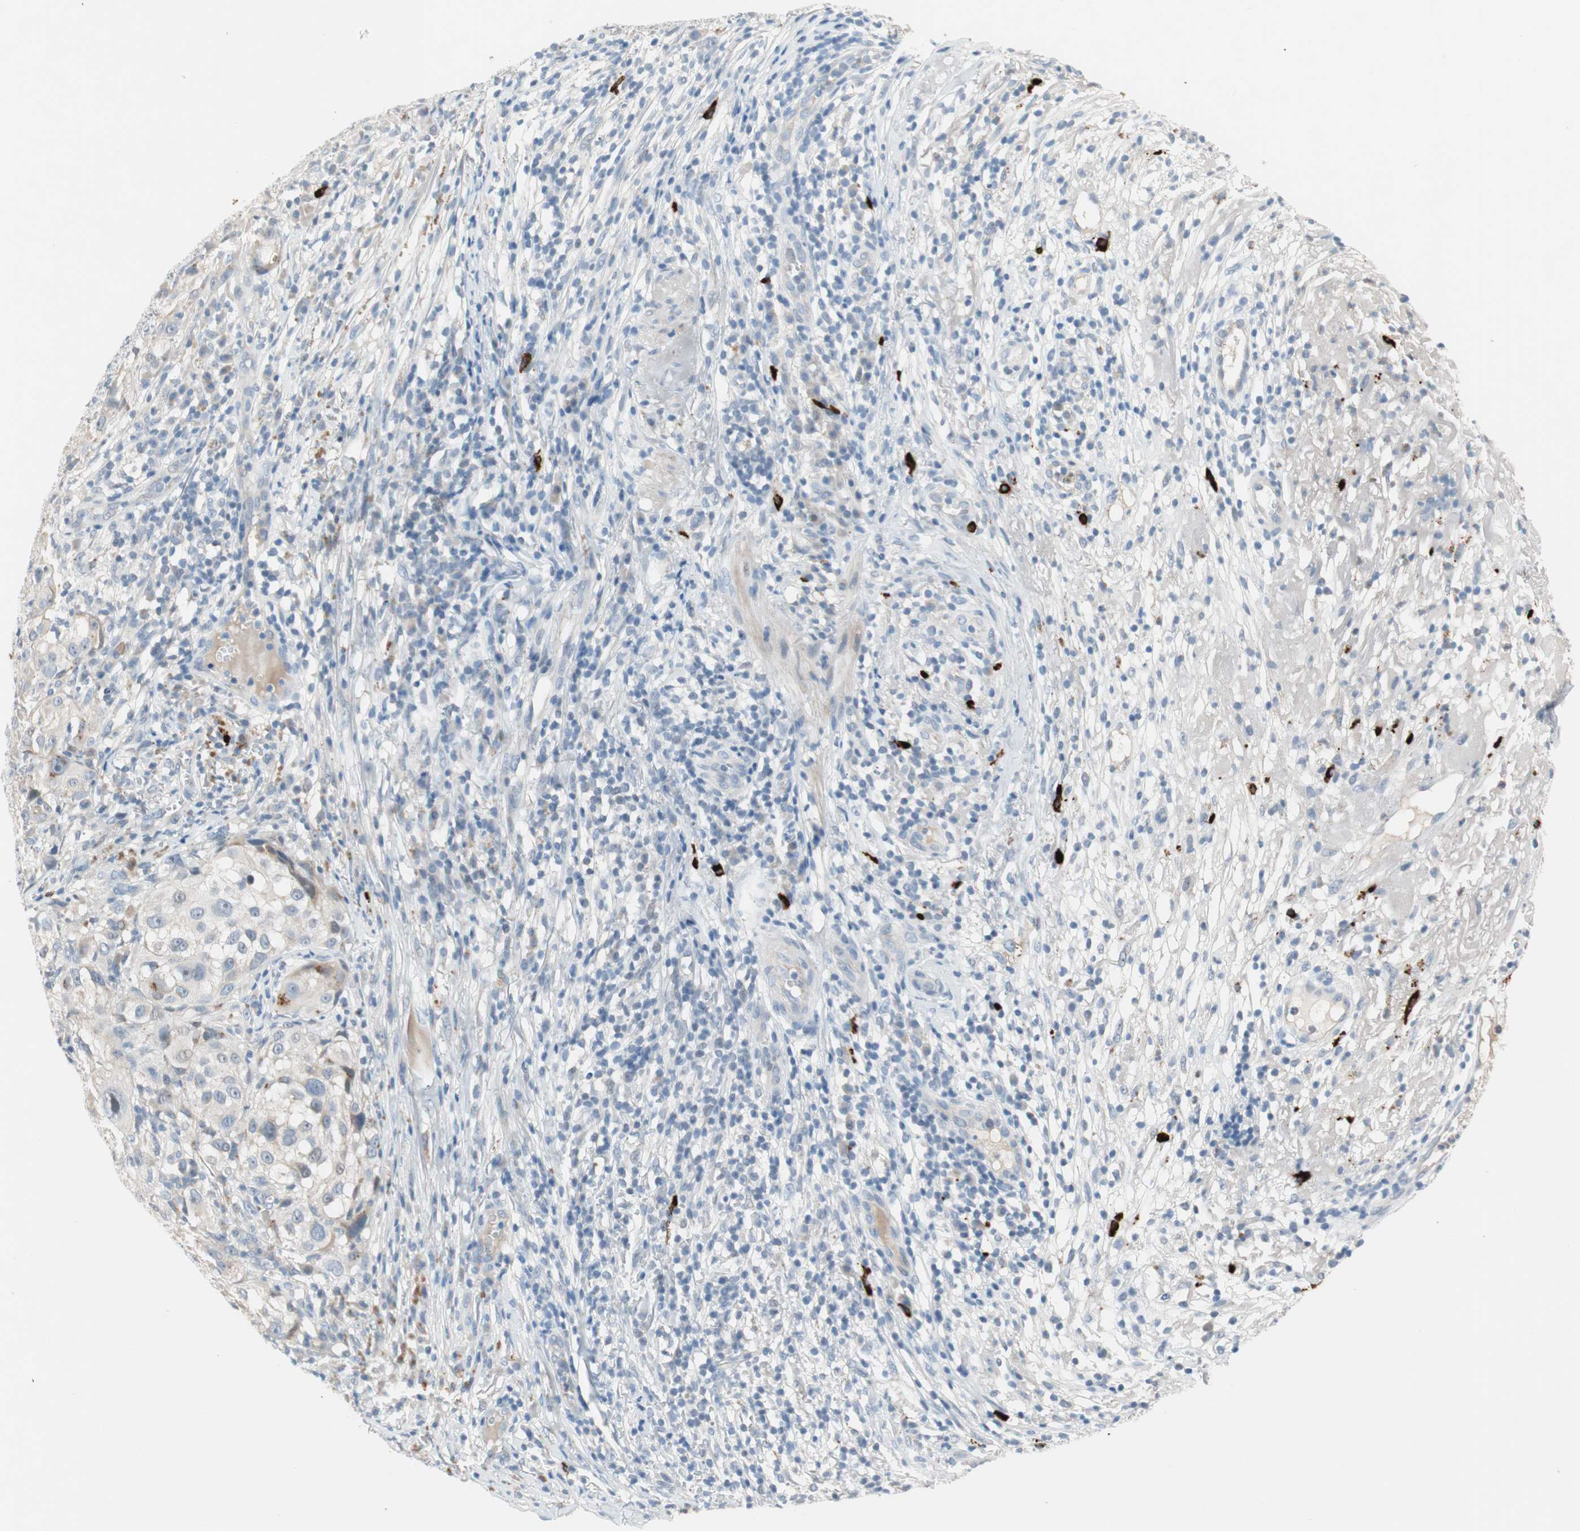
{"staining": {"intensity": "weak", "quantity": "<25%", "location": "cytoplasmic/membranous"}, "tissue": "melanoma", "cell_type": "Tumor cells", "image_type": "cancer", "snomed": [{"axis": "morphology", "description": "Necrosis, NOS"}, {"axis": "morphology", "description": "Malignant melanoma, NOS"}, {"axis": "topography", "description": "Skin"}], "caption": "An immunohistochemistry (IHC) micrograph of malignant melanoma is shown. There is no staining in tumor cells of malignant melanoma.", "gene": "PDZK1", "patient": {"sex": "female", "age": 87}}